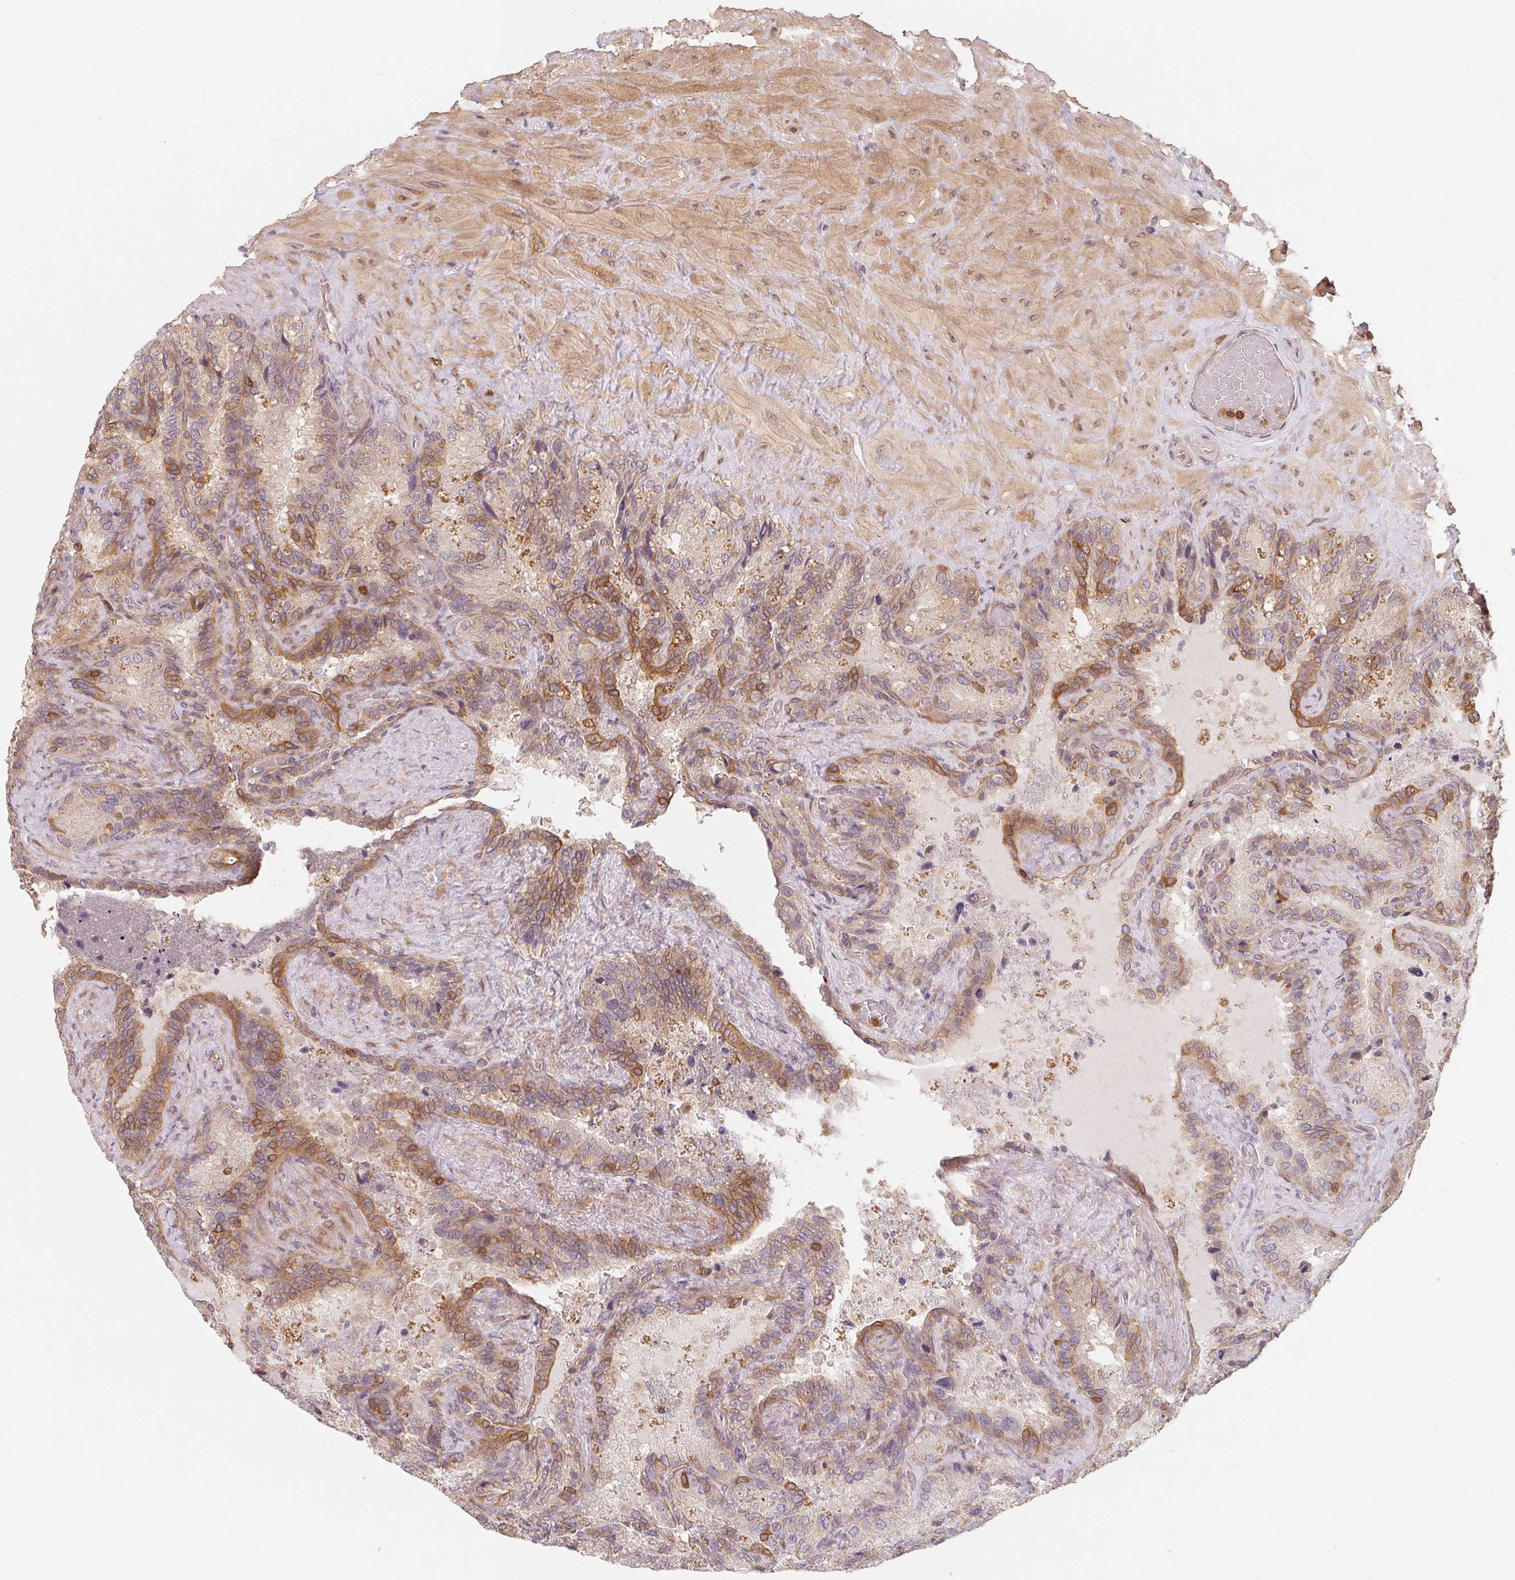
{"staining": {"intensity": "moderate", "quantity": "25%-75%", "location": "cytoplasmic/membranous"}, "tissue": "seminal vesicle", "cell_type": "Glandular cells", "image_type": "normal", "snomed": [{"axis": "morphology", "description": "Normal tissue, NOS"}, {"axis": "topography", "description": "Seminal veicle"}], "caption": "Protein staining of unremarkable seminal vesicle demonstrates moderate cytoplasmic/membranous positivity in about 25%-75% of glandular cells.", "gene": "ANKRD13A", "patient": {"sex": "male", "age": 60}}